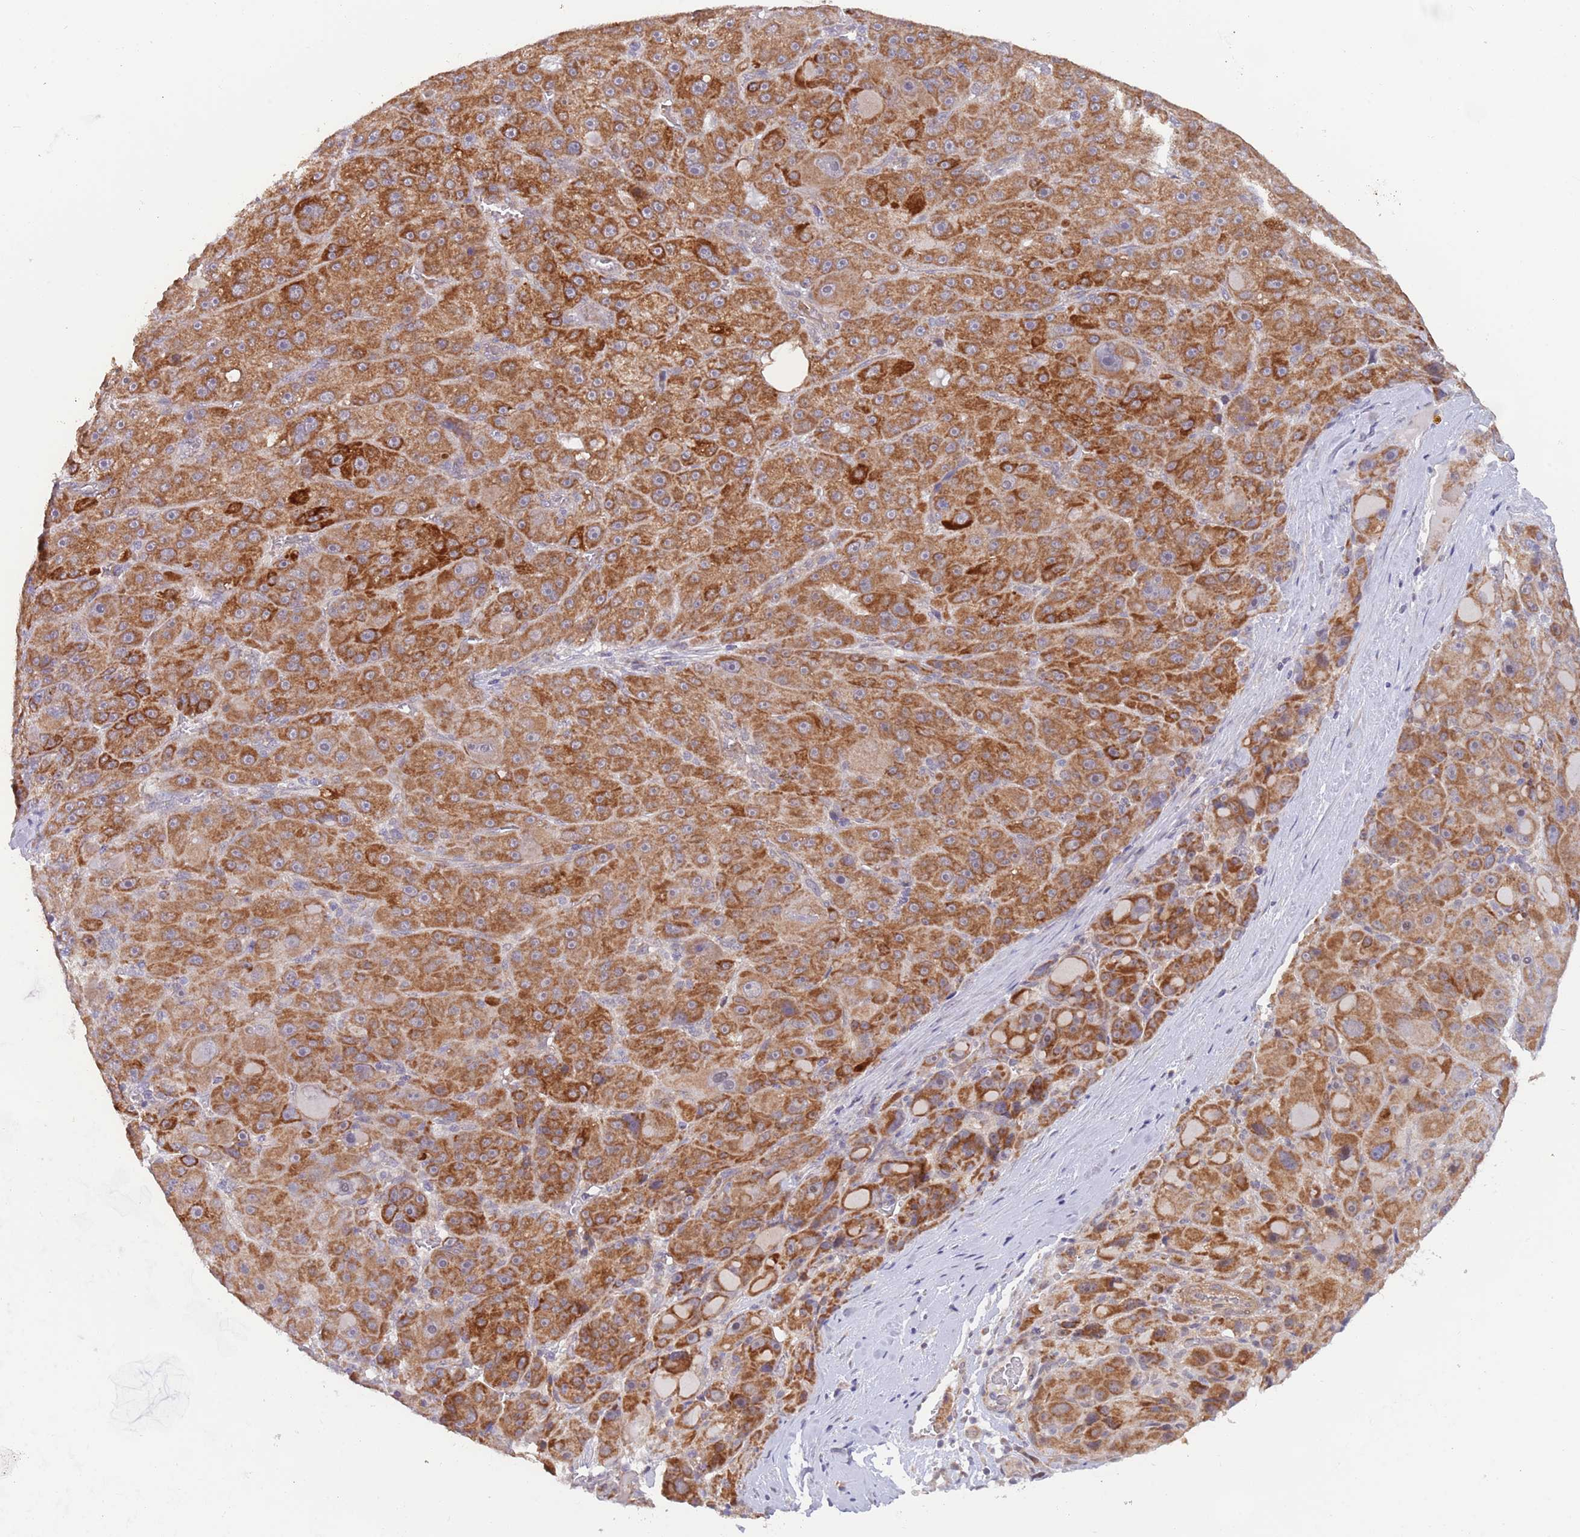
{"staining": {"intensity": "strong", "quantity": ">75%", "location": "cytoplasmic/membranous"}, "tissue": "liver cancer", "cell_type": "Tumor cells", "image_type": "cancer", "snomed": [{"axis": "morphology", "description": "Carcinoma, Hepatocellular, NOS"}, {"axis": "topography", "description": "Liver"}], "caption": "About >75% of tumor cells in human liver cancer (hepatocellular carcinoma) show strong cytoplasmic/membranous protein positivity as visualized by brown immunohistochemical staining.", "gene": "UQCC3", "patient": {"sex": "male", "age": 76}}